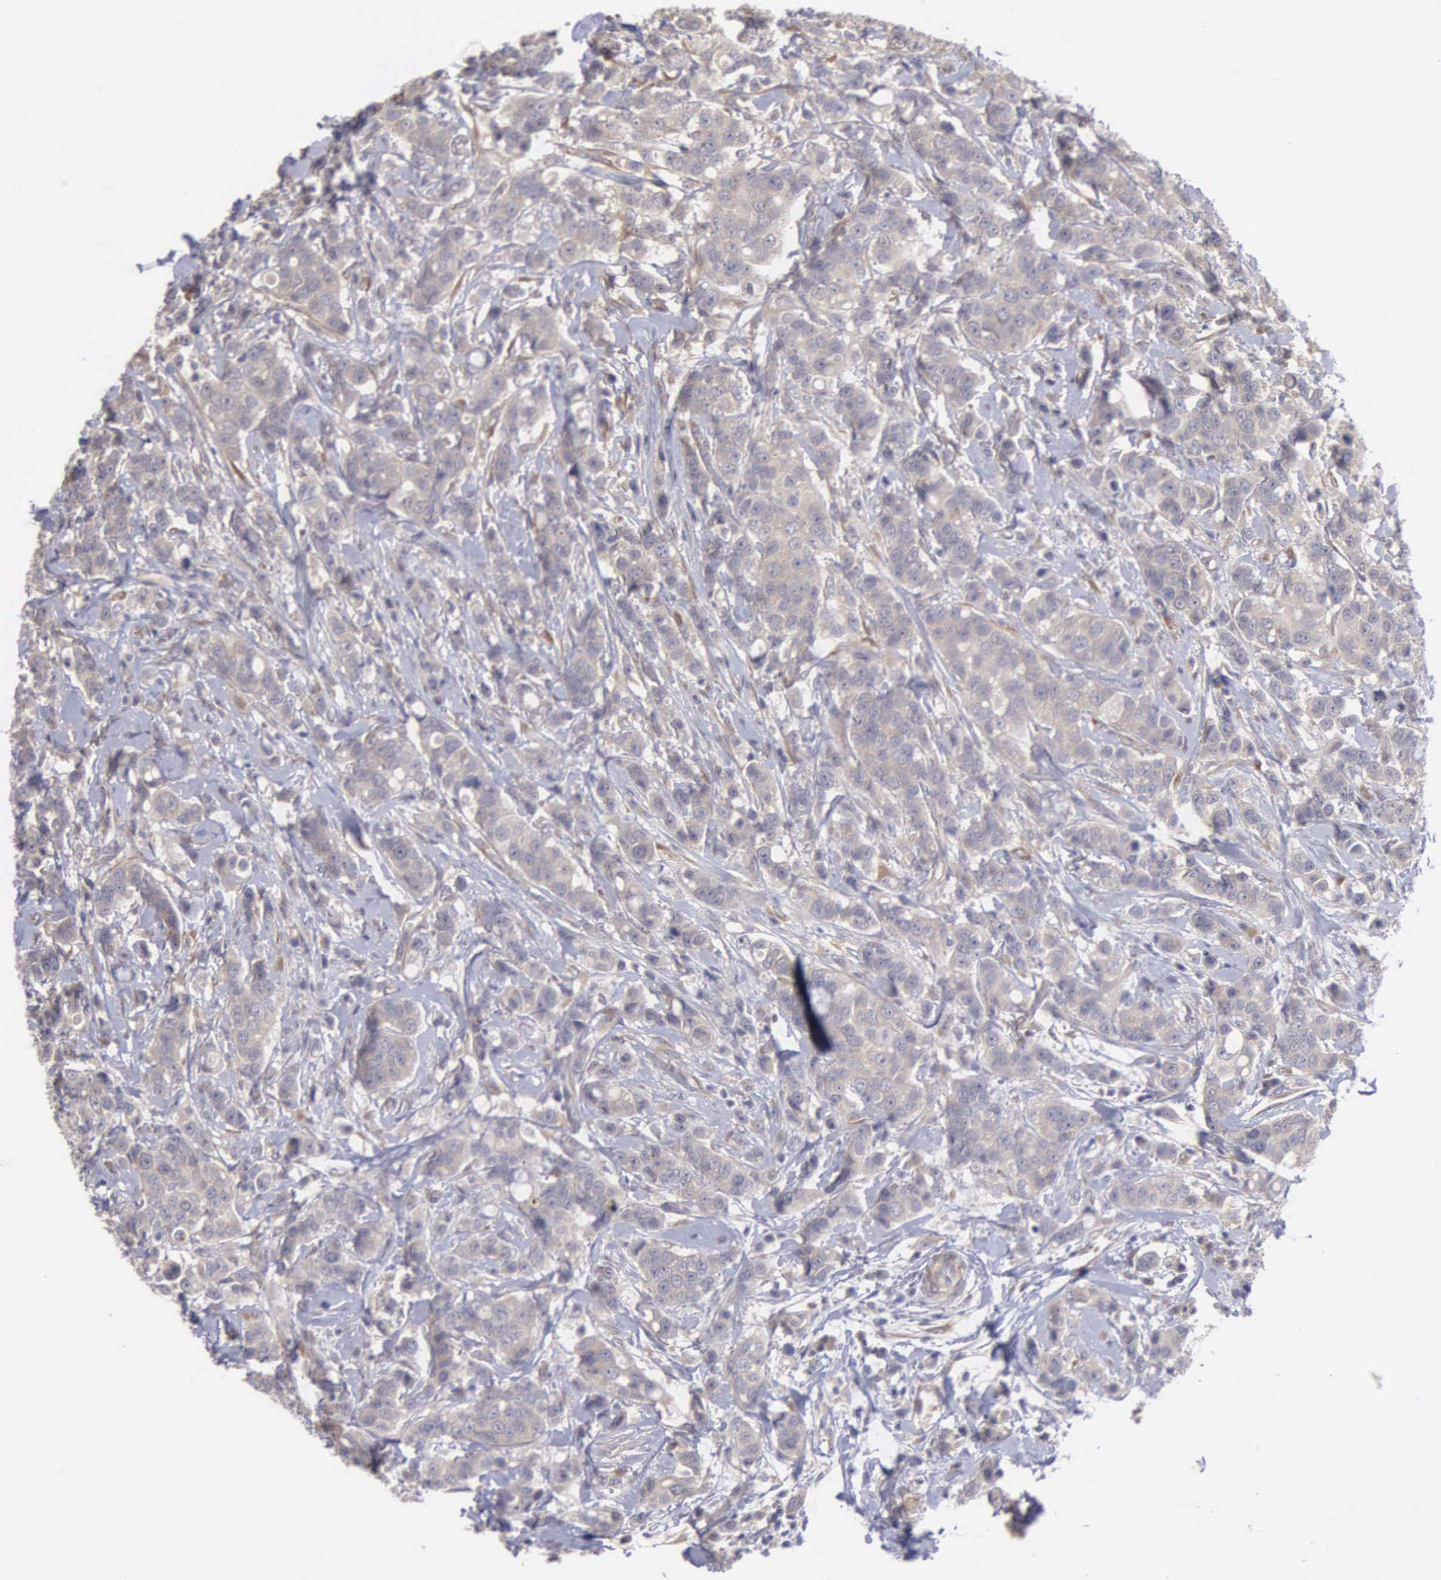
{"staining": {"intensity": "weak", "quantity": ">75%", "location": "cytoplasmic/membranous"}, "tissue": "breast cancer", "cell_type": "Tumor cells", "image_type": "cancer", "snomed": [{"axis": "morphology", "description": "Duct carcinoma"}, {"axis": "topography", "description": "Breast"}], "caption": "The photomicrograph demonstrates a brown stain indicating the presence of a protein in the cytoplasmic/membranous of tumor cells in breast cancer.", "gene": "RTL10", "patient": {"sex": "female", "age": 27}}